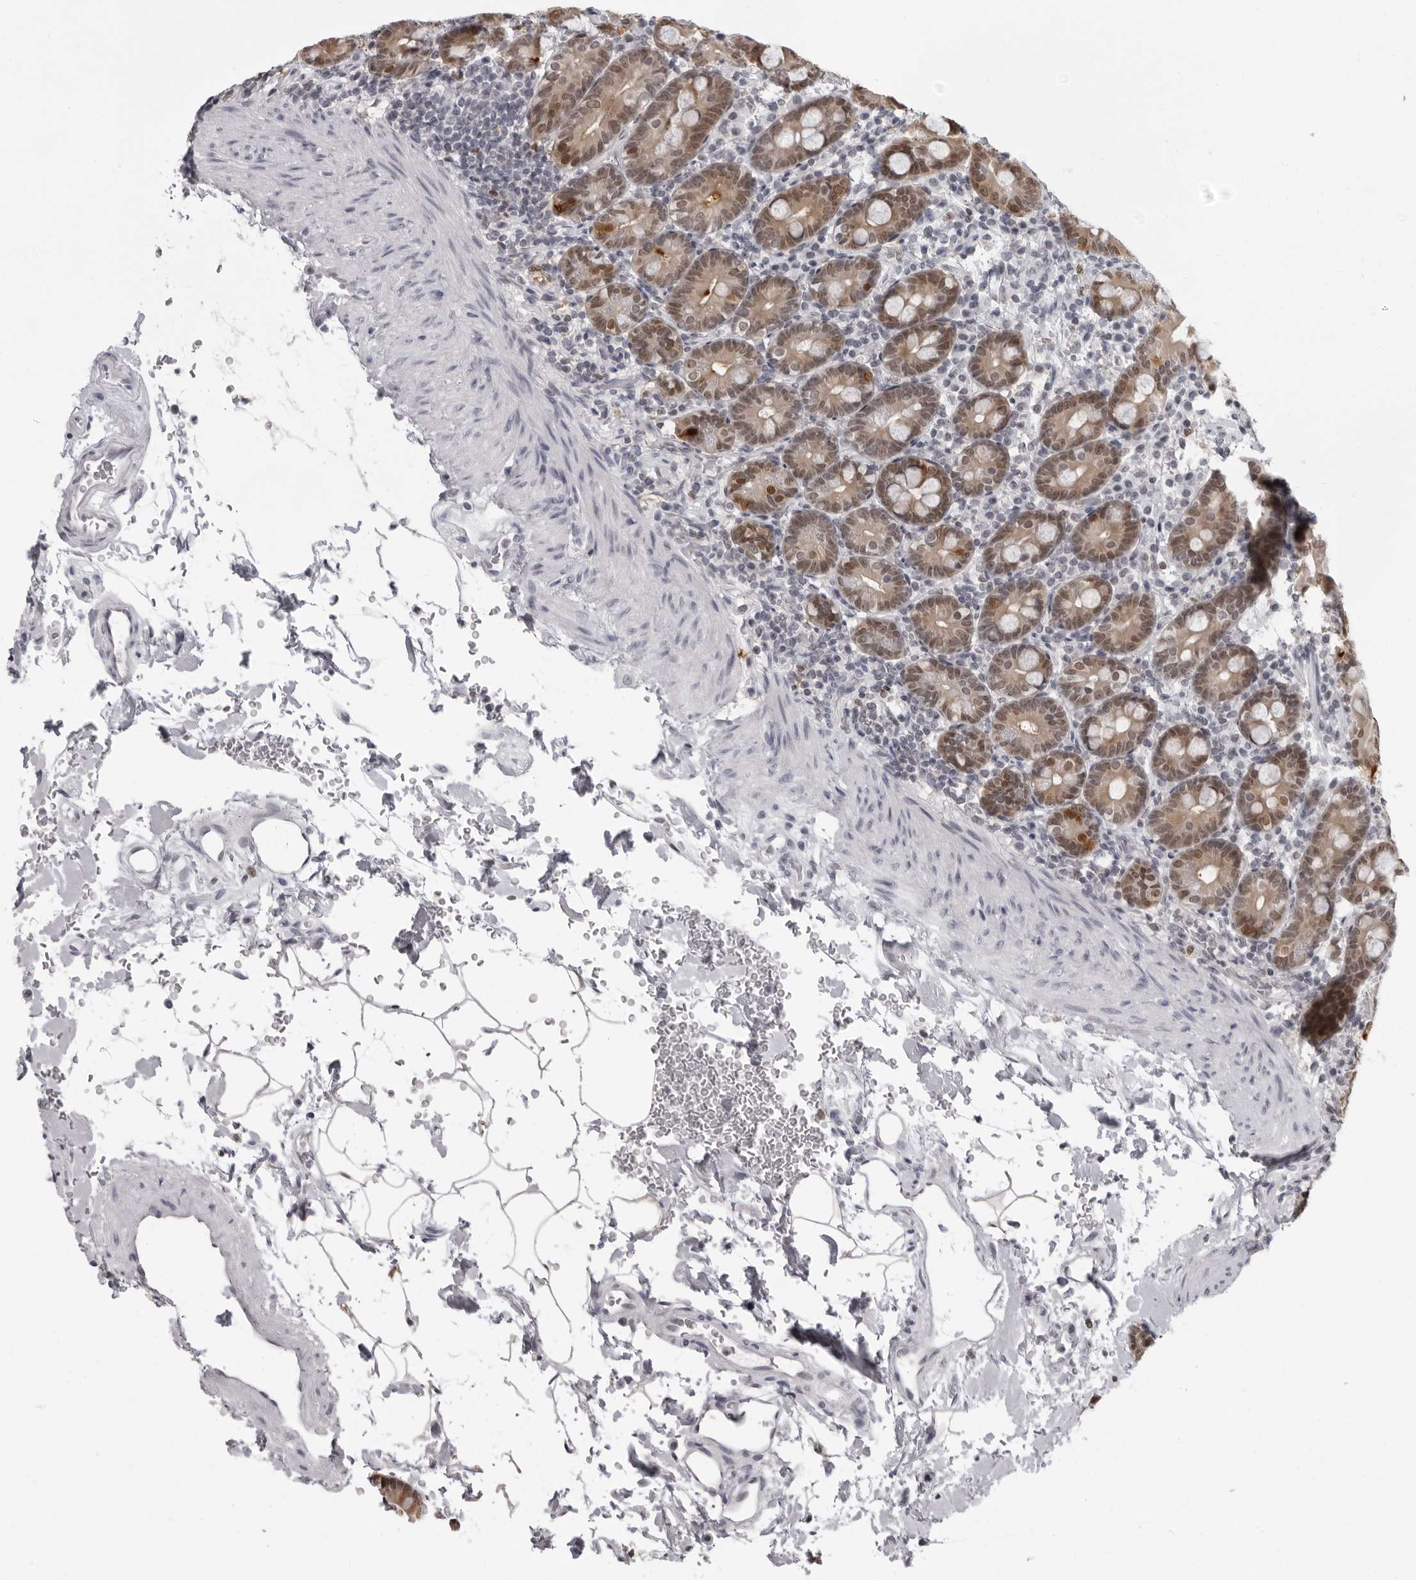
{"staining": {"intensity": "moderate", "quantity": "25%-75%", "location": "nuclear"}, "tissue": "duodenum", "cell_type": "Glandular cells", "image_type": "normal", "snomed": [{"axis": "morphology", "description": "Normal tissue, NOS"}, {"axis": "topography", "description": "Duodenum"}], "caption": "Protein analysis of benign duodenum demonstrates moderate nuclear positivity in approximately 25%-75% of glandular cells. (brown staining indicates protein expression, while blue staining denotes nuclei).", "gene": "LZIC", "patient": {"sex": "male", "age": 54}}